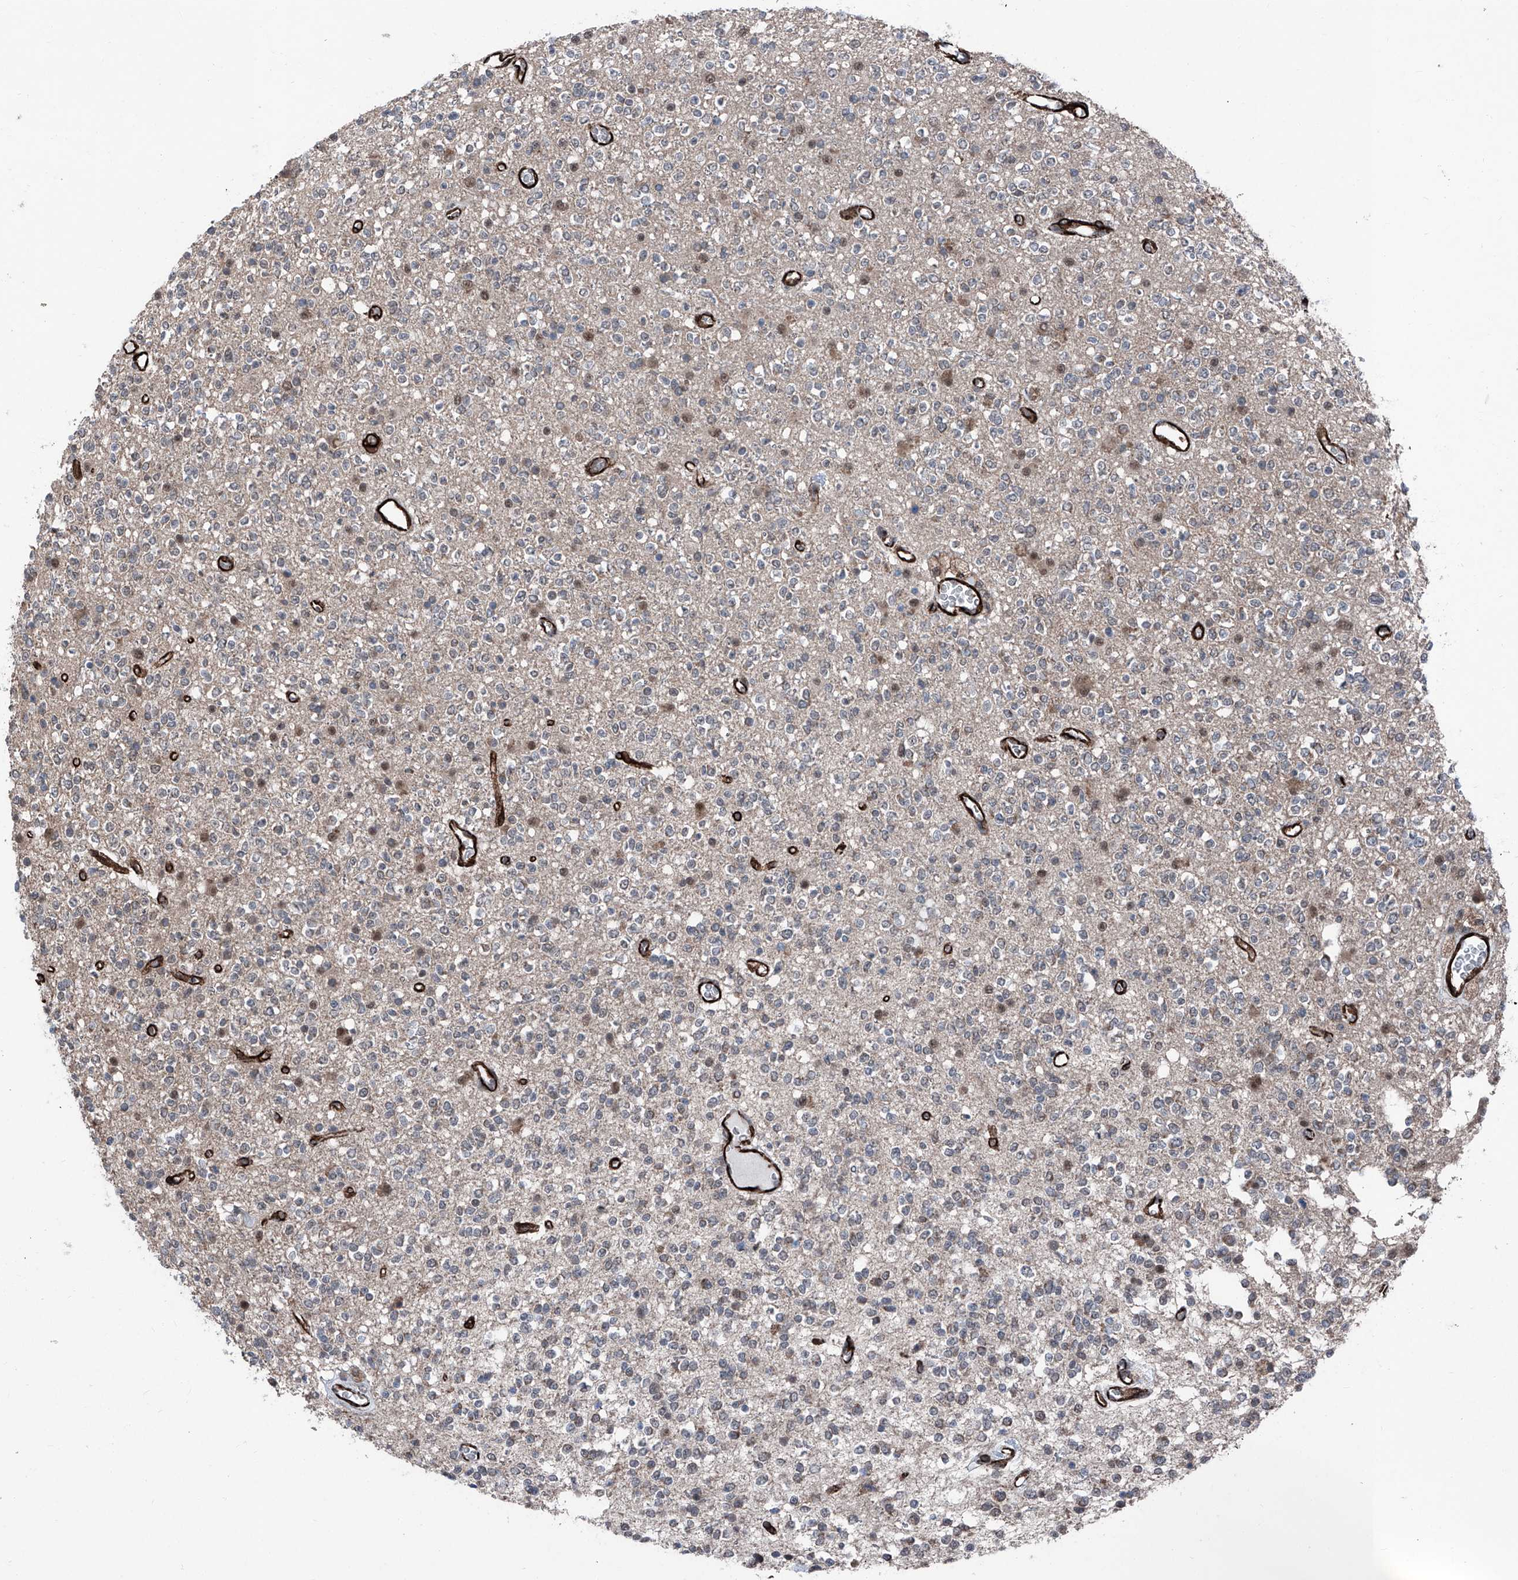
{"staining": {"intensity": "weak", "quantity": "<25%", "location": "cytoplasmic/membranous"}, "tissue": "glioma", "cell_type": "Tumor cells", "image_type": "cancer", "snomed": [{"axis": "morphology", "description": "Glioma, malignant, High grade"}, {"axis": "topography", "description": "Brain"}], "caption": "High magnification brightfield microscopy of malignant glioma (high-grade) stained with DAB (brown) and counterstained with hematoxylin (blue): tumor cells show no significant expression.", "gene": "COA7", "patient": {"sex": "male", "age": 34}}